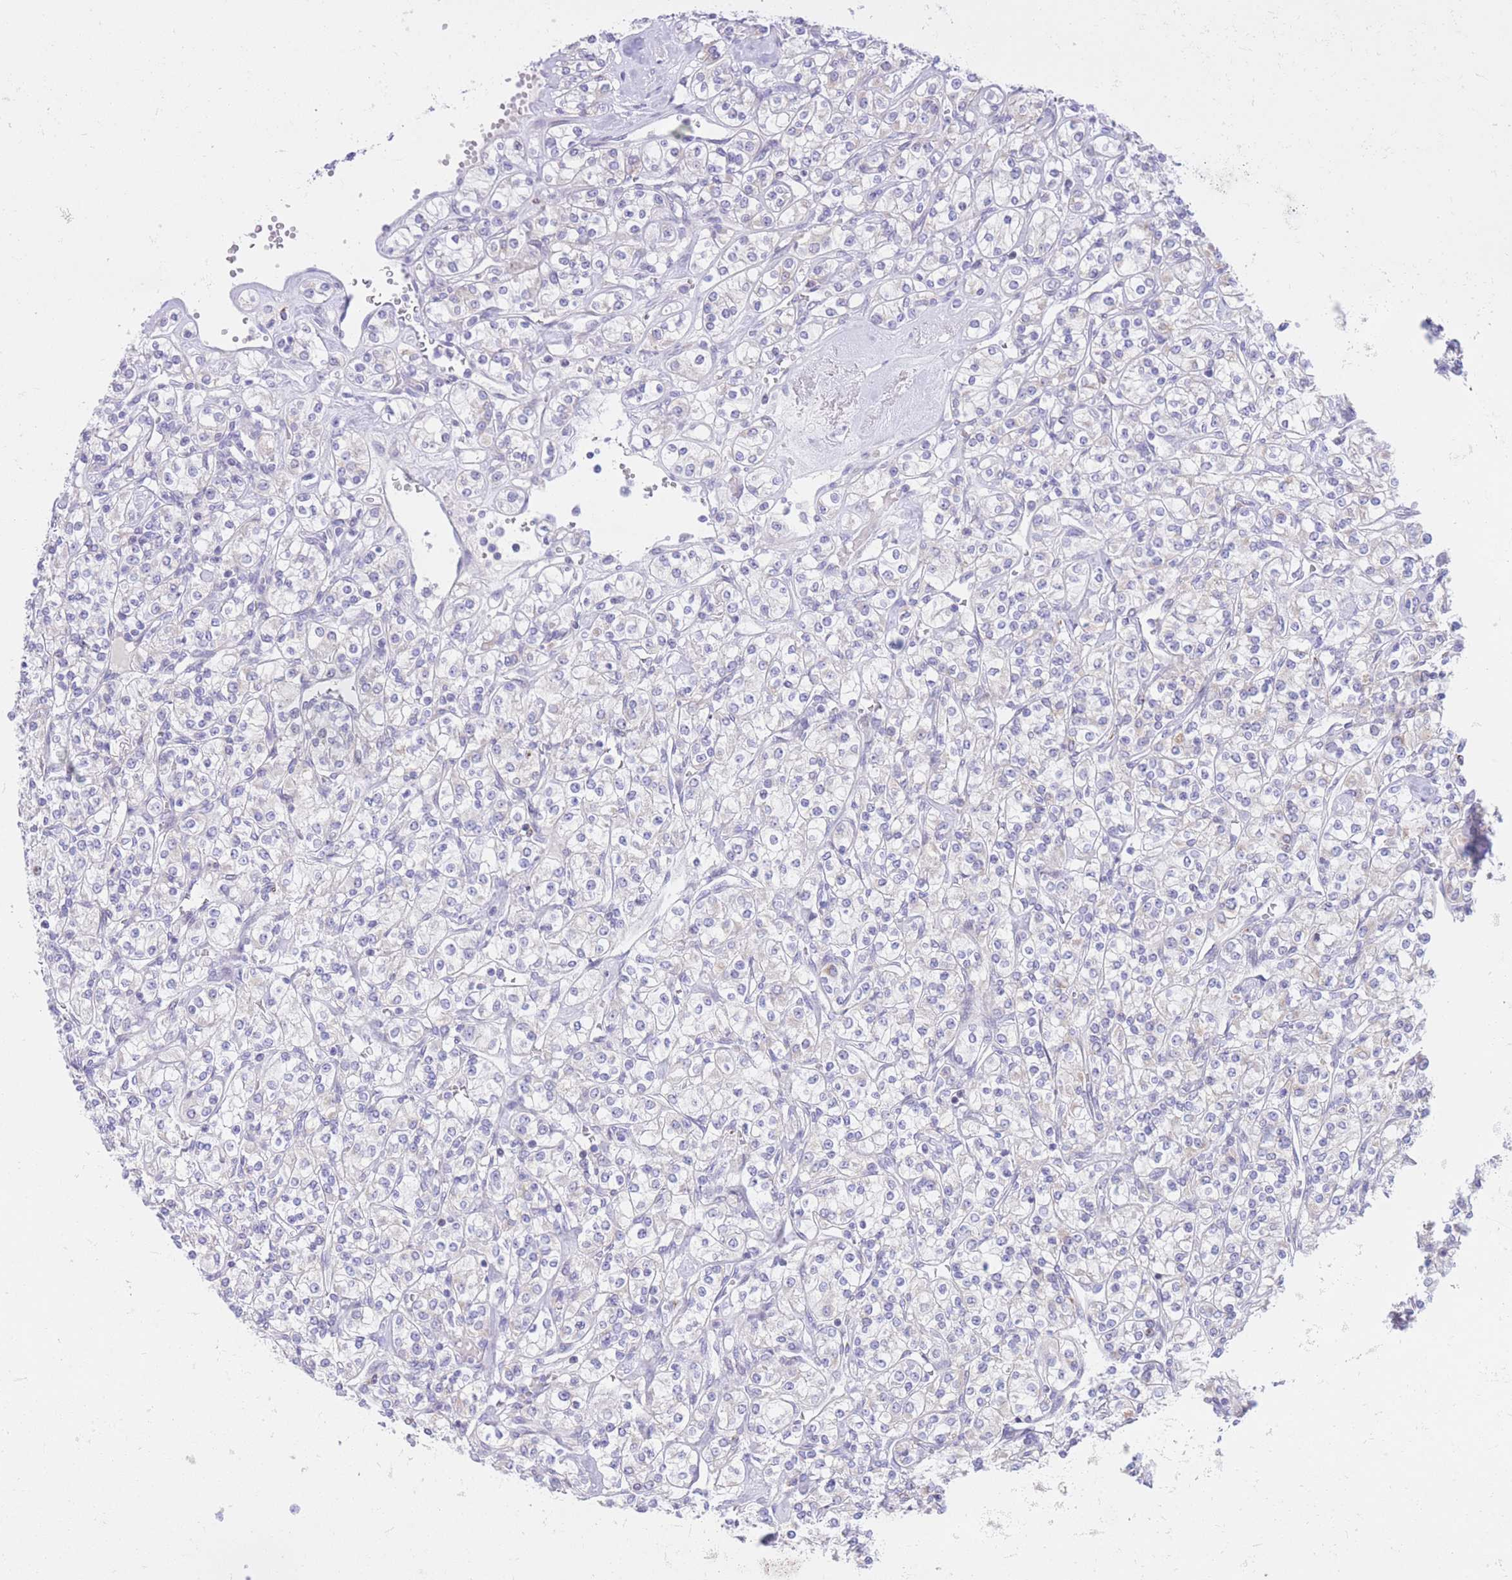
{"staining": {"intensity": "negative", "quantity": "none", "location": "none"}, "tissue": "renal cancer", "cell_type": "Tumor cells", "image_type": "cancer", "snomed": [{"axis": "morphology", "description": "Adenocarcinoma, NOS"}, {"axis": "topography", "description": "Kidney"}], "caption": "Immunohistochemistry of adenocarcinoma (renal) shows no staining in tumor cells.", "gene": "RPL39L", "patient": {"sex": "male", "age": 77}}